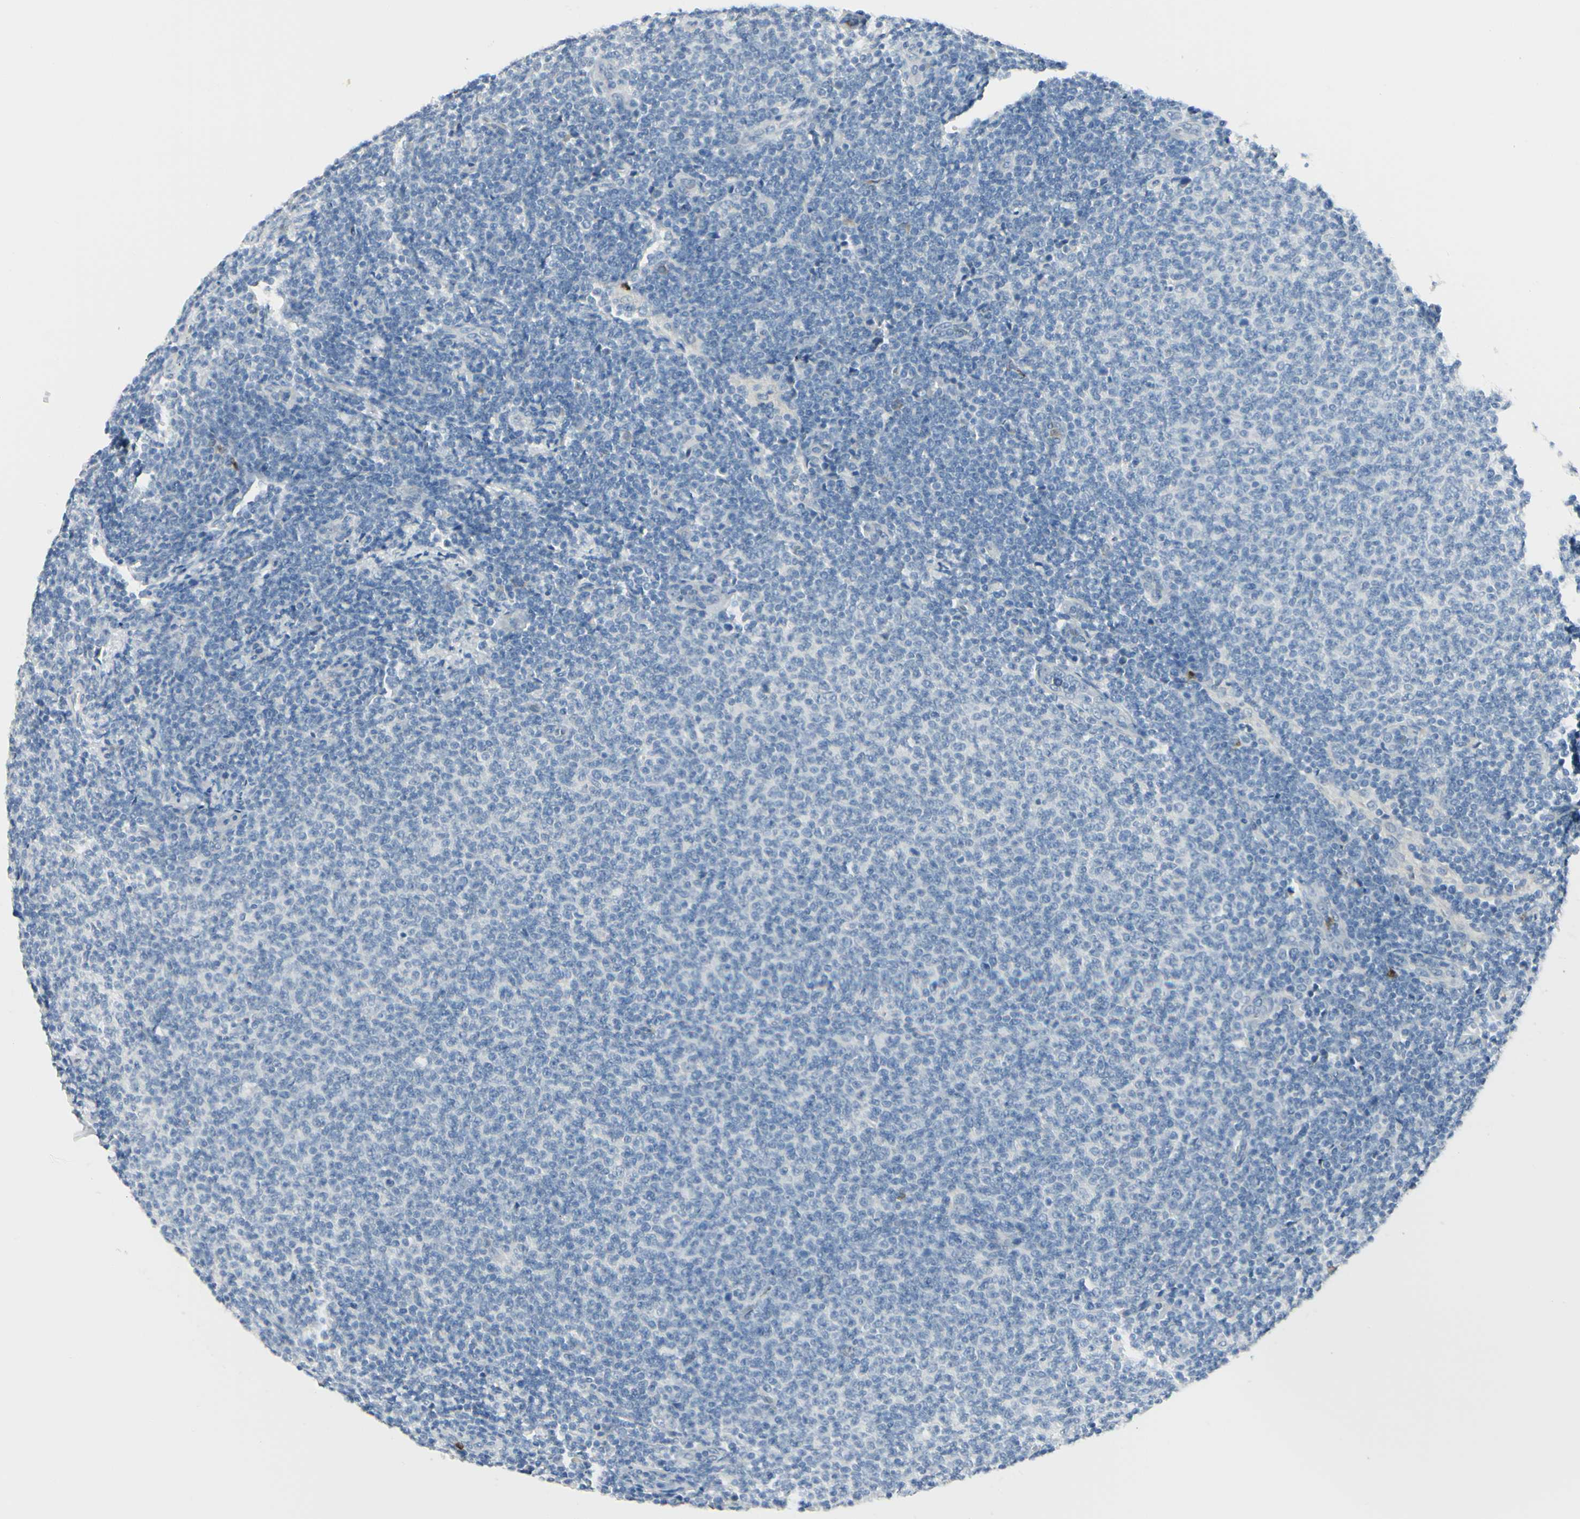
{"staining": {"intensity": "negative", "quantity": "none", "location": "none"}, "tissue": "lymphoma", "cell_type": "Tumor cells", "image_type": "cancer", "snomed": [{"axis": "morphology", "description": "Malignant lymphoma, non-Hodgkin's type, Low grade"}, {"axis": "topography", "description": "Lymph node"}], "caption": "Tumor cells are negative for protein expression in human malignant lymphoma, non-Hodgkin's type (low-grade).", "gene": "ZNF557", "patient": {"sex": "male", "age": 66}}